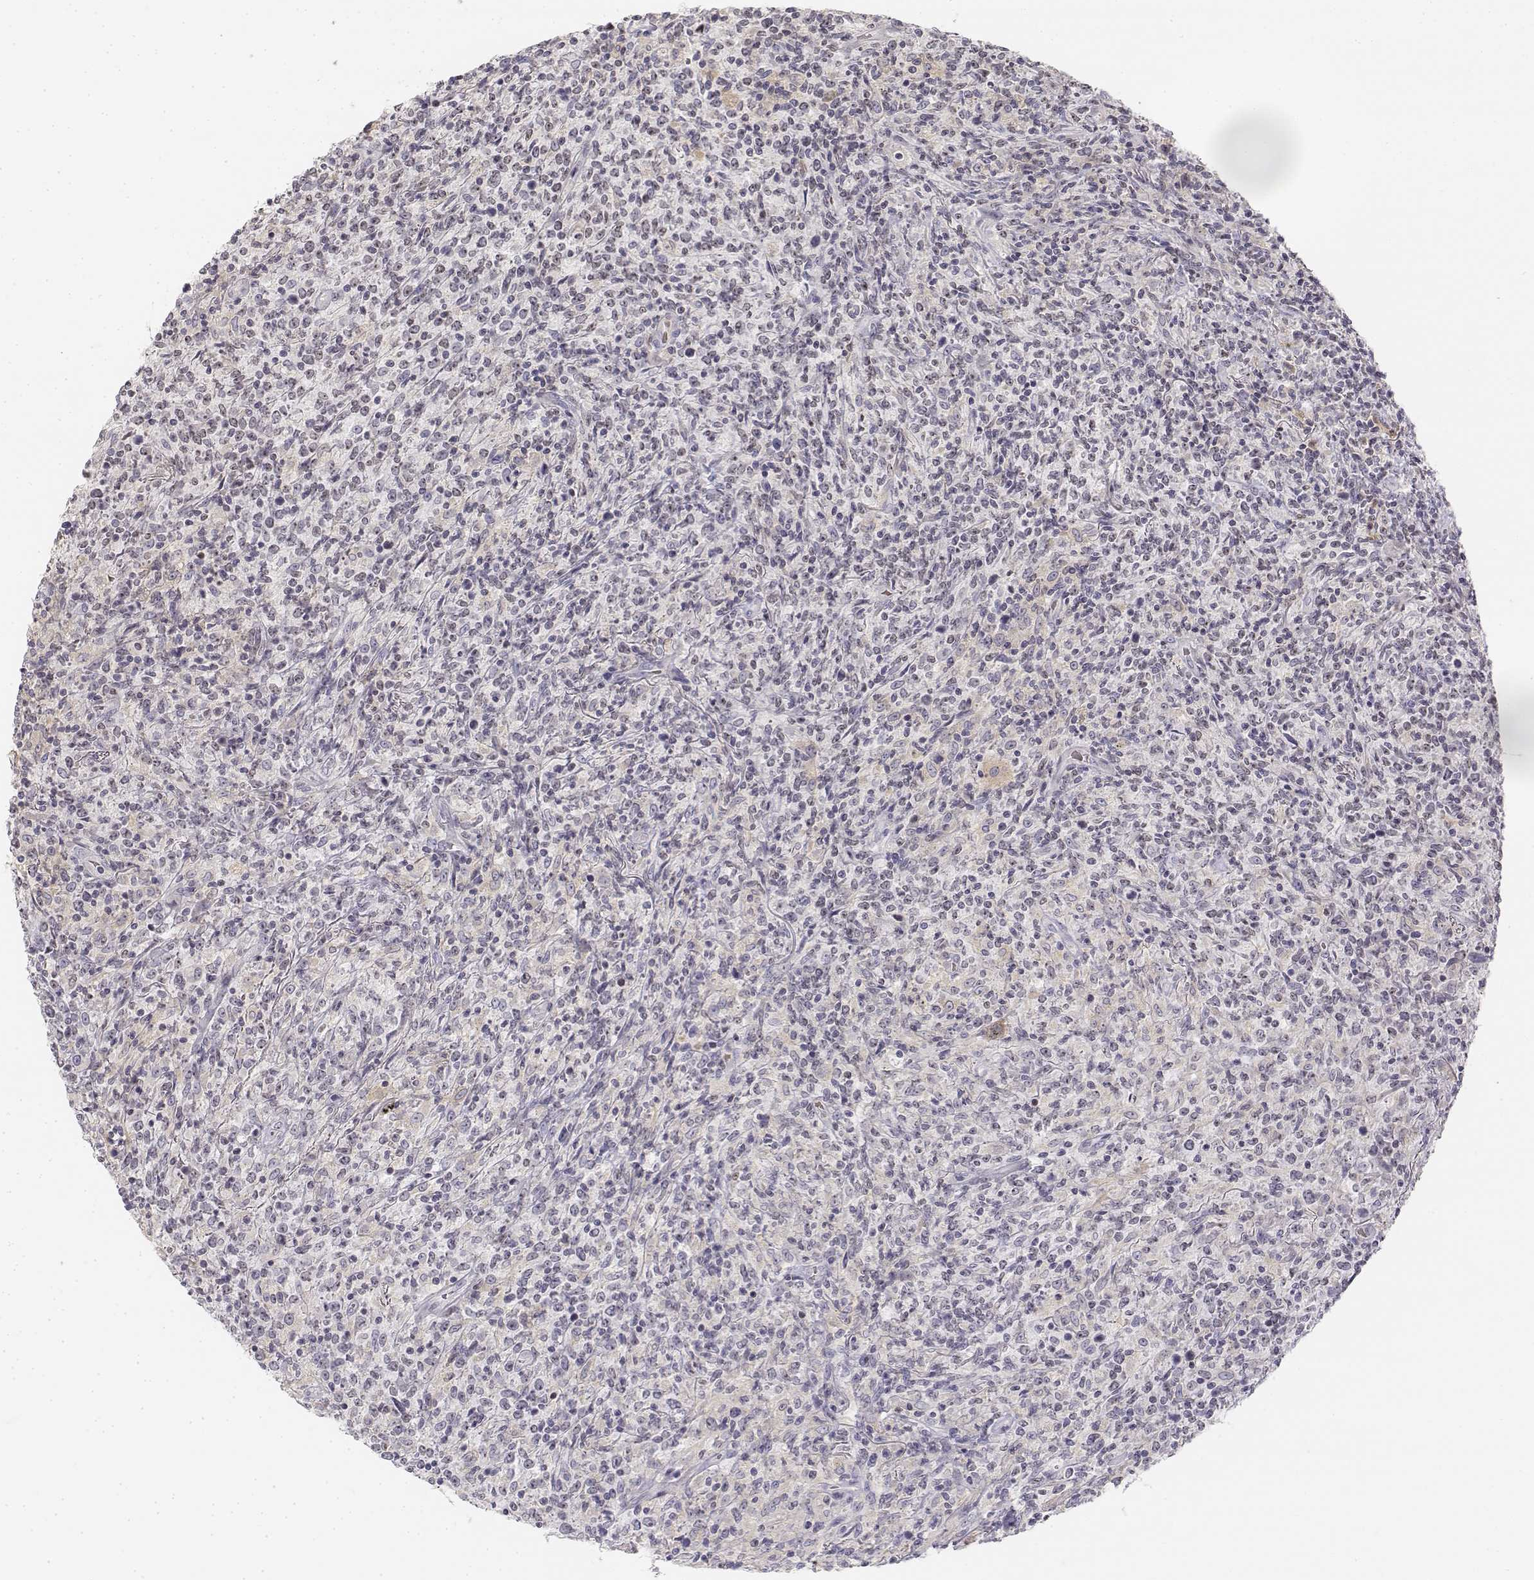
{"staining": {"intensity": "negative", "quantity": "none", "location": "none"}, "tissue": "lymphoma", "cell_type": "Tumor cells", "image_type": "cancer", "snomed": [{"axis": "morphology", "description": "Malignant lymphoma, non-Hodgkin's type, High grade"}, {"axis": "topography", "description": "Lung"}], "caption": "Immunohistochemistry (IHC) image of human high-grade malignant lymphoma, non-Hodgkin's type stained for a protein (brown), which reveals no expression in tumor cells.", "gene": "GLIPR1L2", "patient": {"sex": "male", "age": 79}}